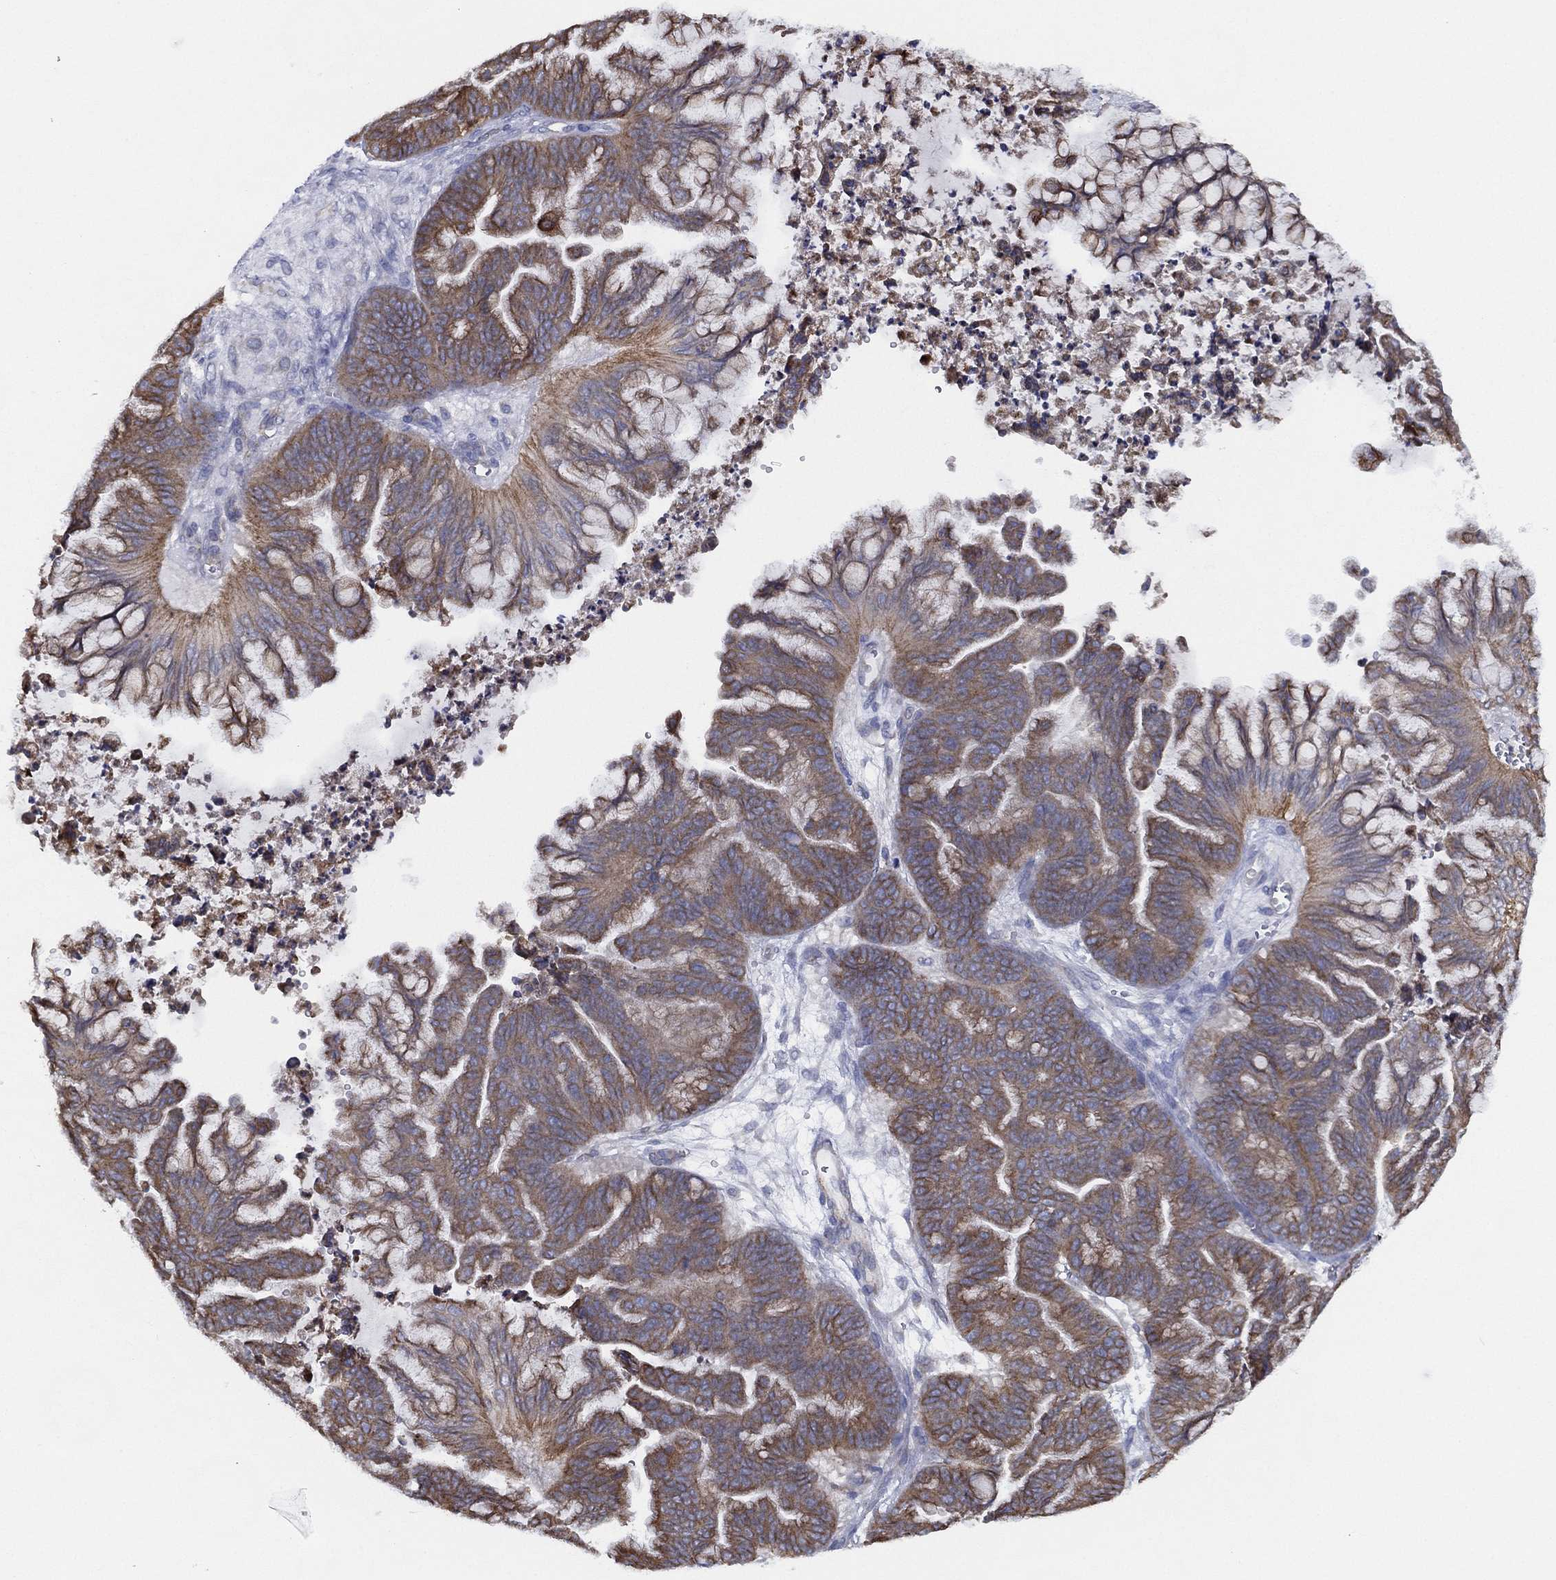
{"staining": {"intensity": "moderate", "quantity": "<25%", "location": "cytoplasmic/membranous"}, "tissue": "ovarian cancer", "cell_type": "Tumor cells", "image_type": "cancer", "snomed": [{"axis": "morphology", "description": "Cystadenocarcinoma, mucinous, NOS"}, {"axis": "topography", "description": "Ovary"}], "caption": "Protein expression analysis of mucinous cystadenocarcinoma (ovarian) demonstrates moderate cytoplasmic/membranous staining in about <25% of tumor cells.", "gene": "ZNF223", "patient": {"sex": "female", "age": 67}}